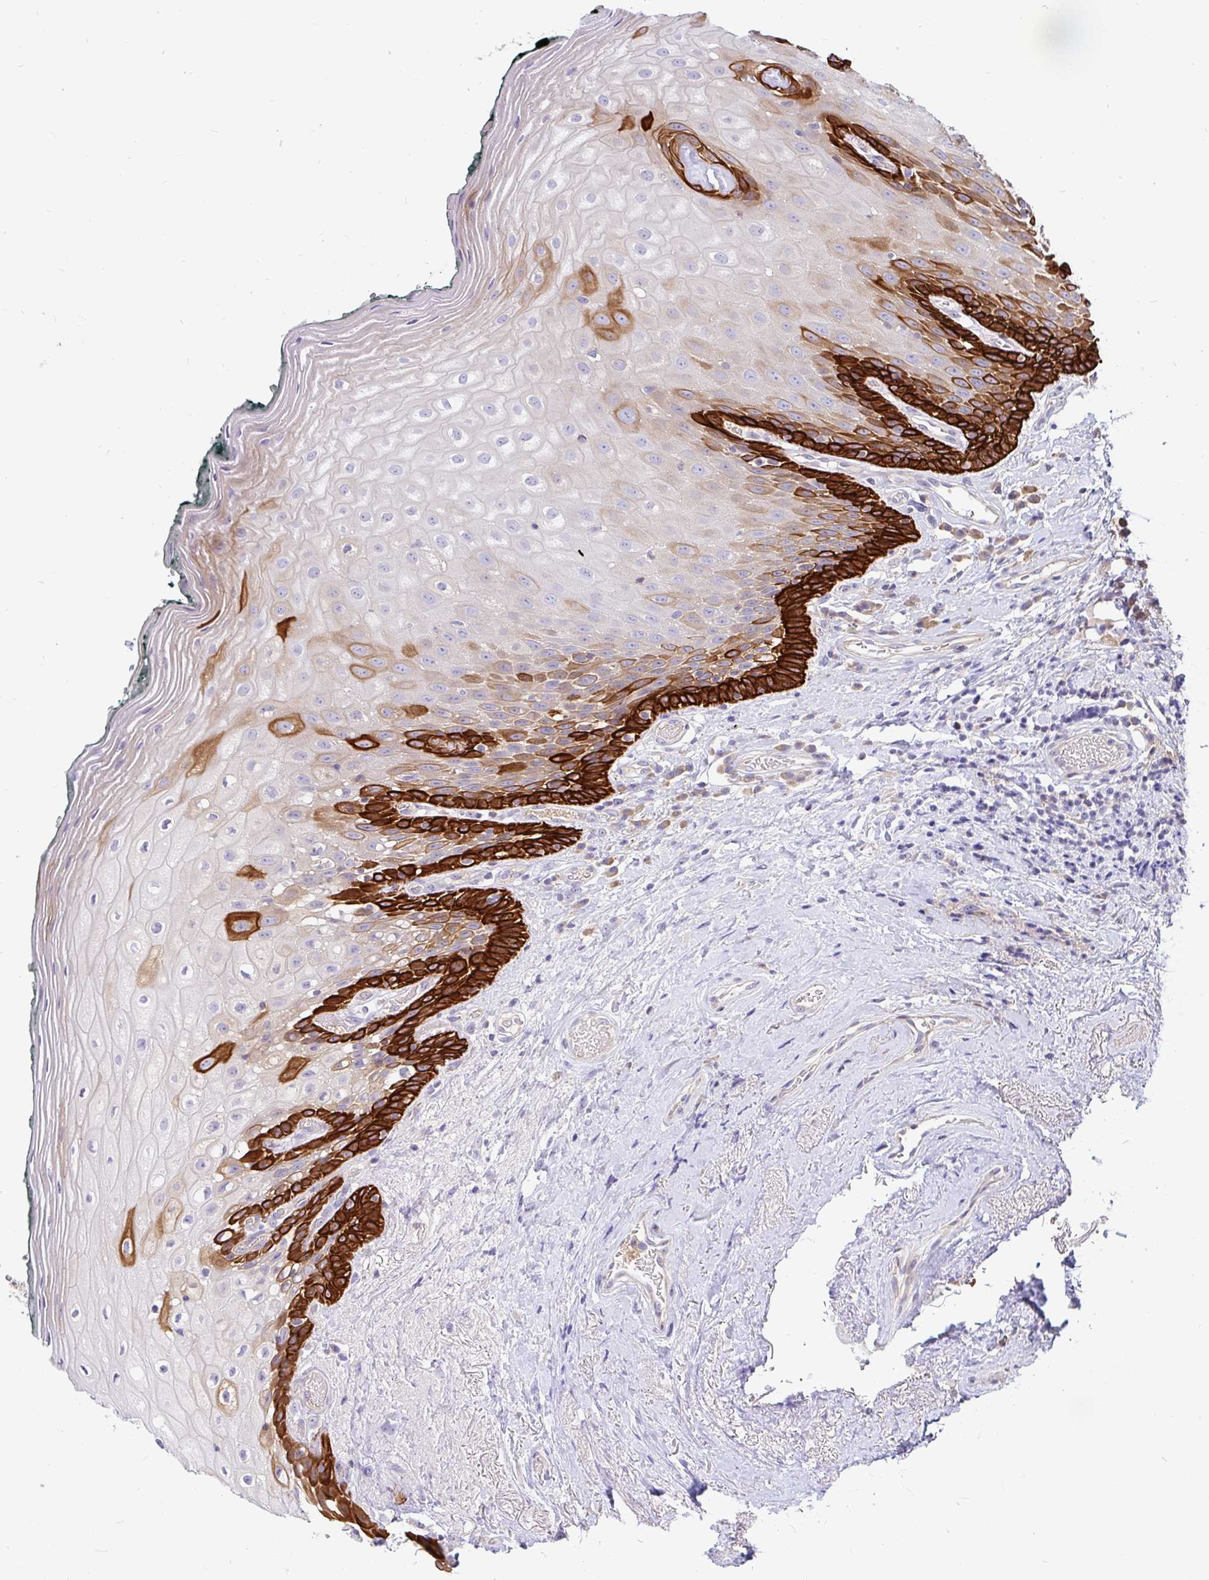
{"staining": {"intensity": "strong", "quantity": "25%-75%", "location": "cytoplasmic/membranous"}, "tissue": "oral mucosa", "cell_type": "Squamous epithelial cells", "image_type": "normal", "snomed": [{"axis": "morphology", "description": "Normal tissue, NOS"}, {"axis": "morphology", "description": "Squamous cell carcinoma, NOS"}, {"axis": "topography", "description": "Oral tissue"}, {"axis": "topography", "description": "Head-Neck"}], "caption": "Squamous epithelial cells reveal high levels of strong cytoplasmic/membranous expression in approximately 25%-75% of cells in unremarkable oral mucosa. The staining was performed using DAB (3,3'-diaminobenzidine) to visualize the protein expression in brown, while the nuclei were stained in blue with hematoxylin (Magnification: 20x).", "gene": "LRRC26", "patient": {"sex": "male", "age": 64}}